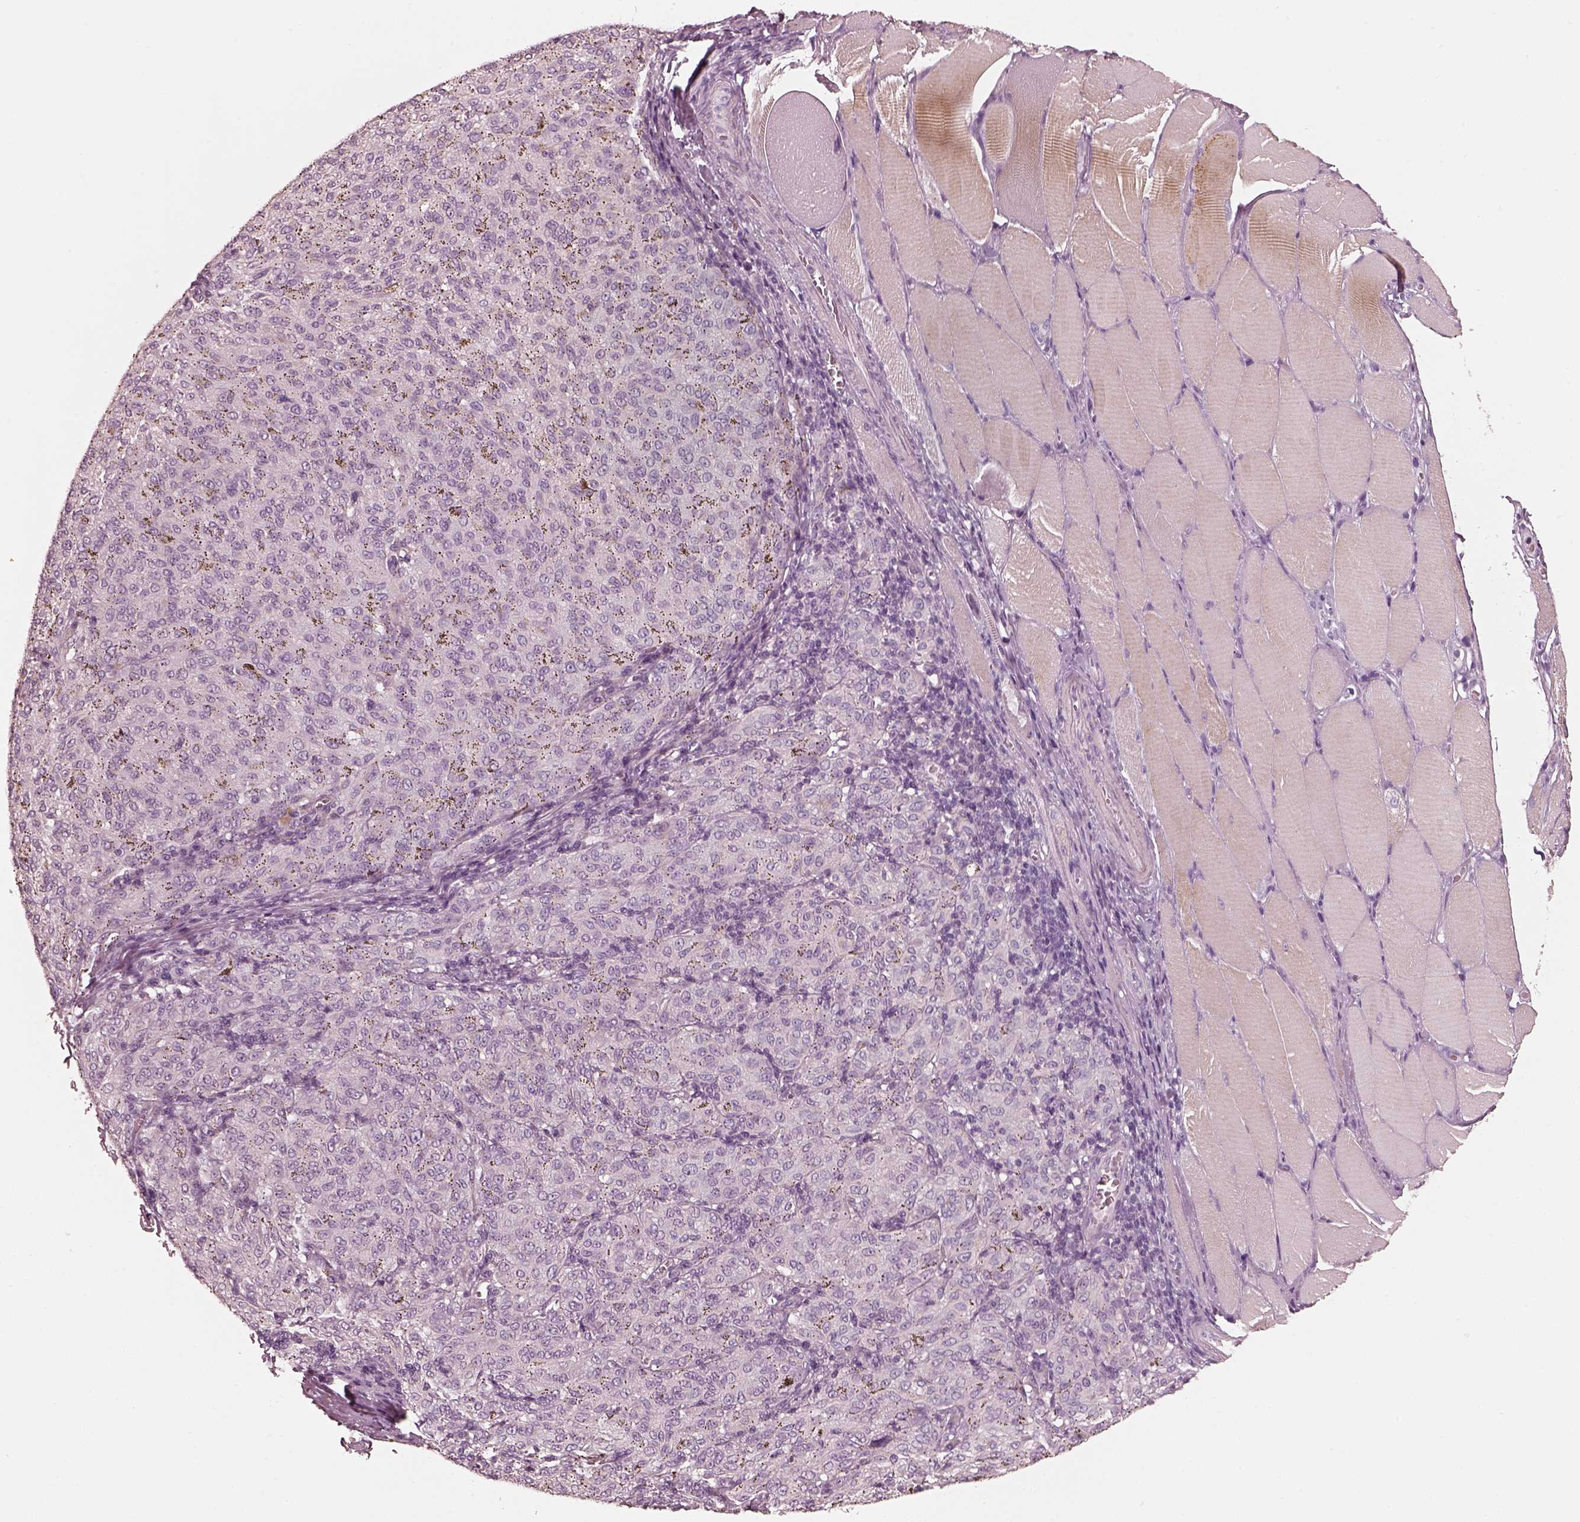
{"staining": {"intensity": "negative", "quantity": "none", "location": "none"}, "tissue": "melanoma", "cell_type": "Tumor cells", "image_type": "cancer", "snomed": [{"axis": "morphology", "description": "Malignant melanoma, NOS"}, {"axis": "topography", "description": "Skin"}], "caption": "Tumor cells show no significant staining in melanoma.", "gene": "R3HDML", "patient": {"sex": "female", "age": 72}}